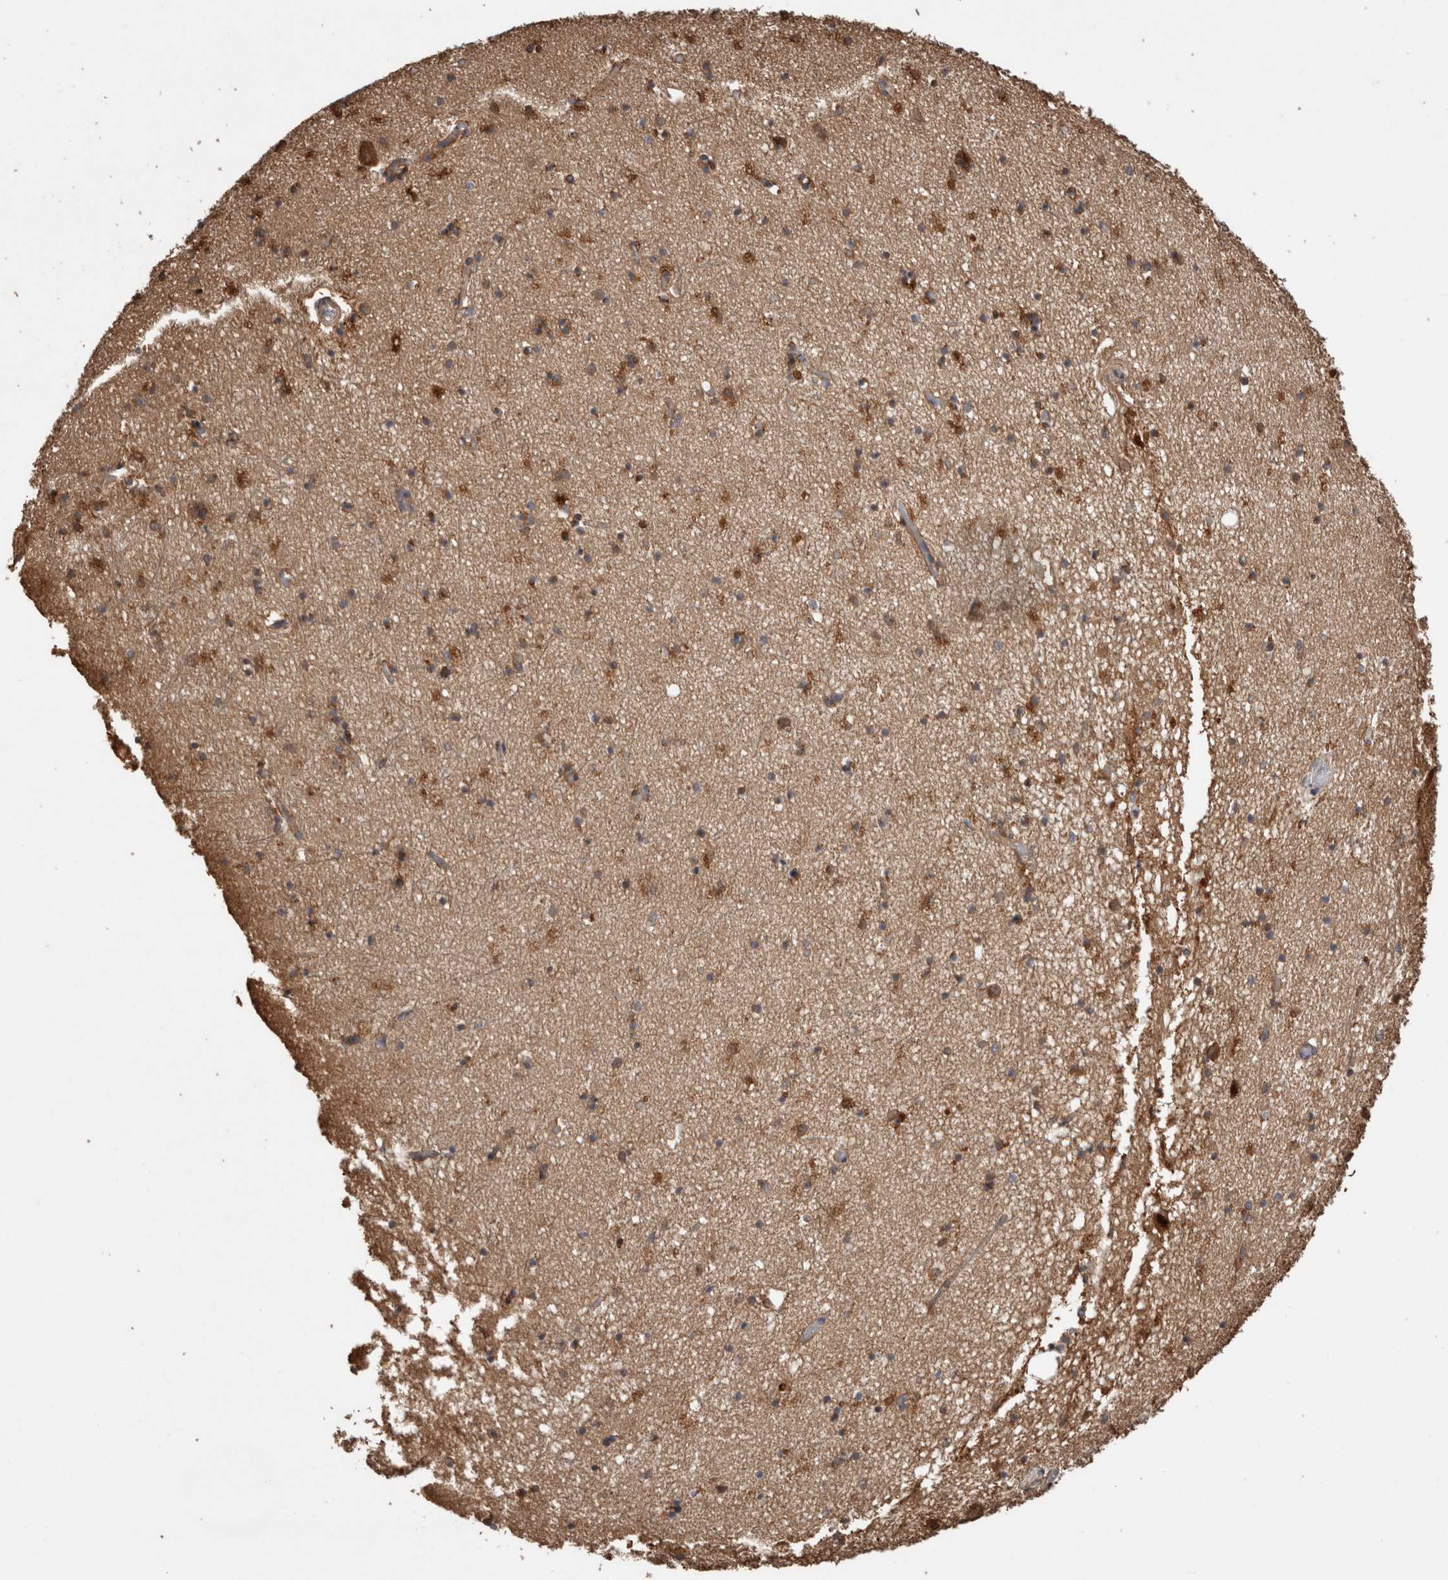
{"staining": {"intensity": "moderate", "quantity": "25%-75%", "location": "cytoplasmic/membranous"}, "tissue": "hippocampus", "cell_type": "Glial cells", "image_type": "normal", "snomed": [{"axis": "morphology", "description": "Normal tissue, NOS"}, {"axis": "topography", "description": "Hippocampus"}], "caption": "An IHC image of unremarkable tissue is shown. Protein staining in brown labels moderate cytoplasmic/membranous positivity in hippocampus within glial cells. (Brightfield microscopy of DAB IHC at high magnification).", "gene": "TRIM5", "patient": {"sex": "male", "age": 70}}